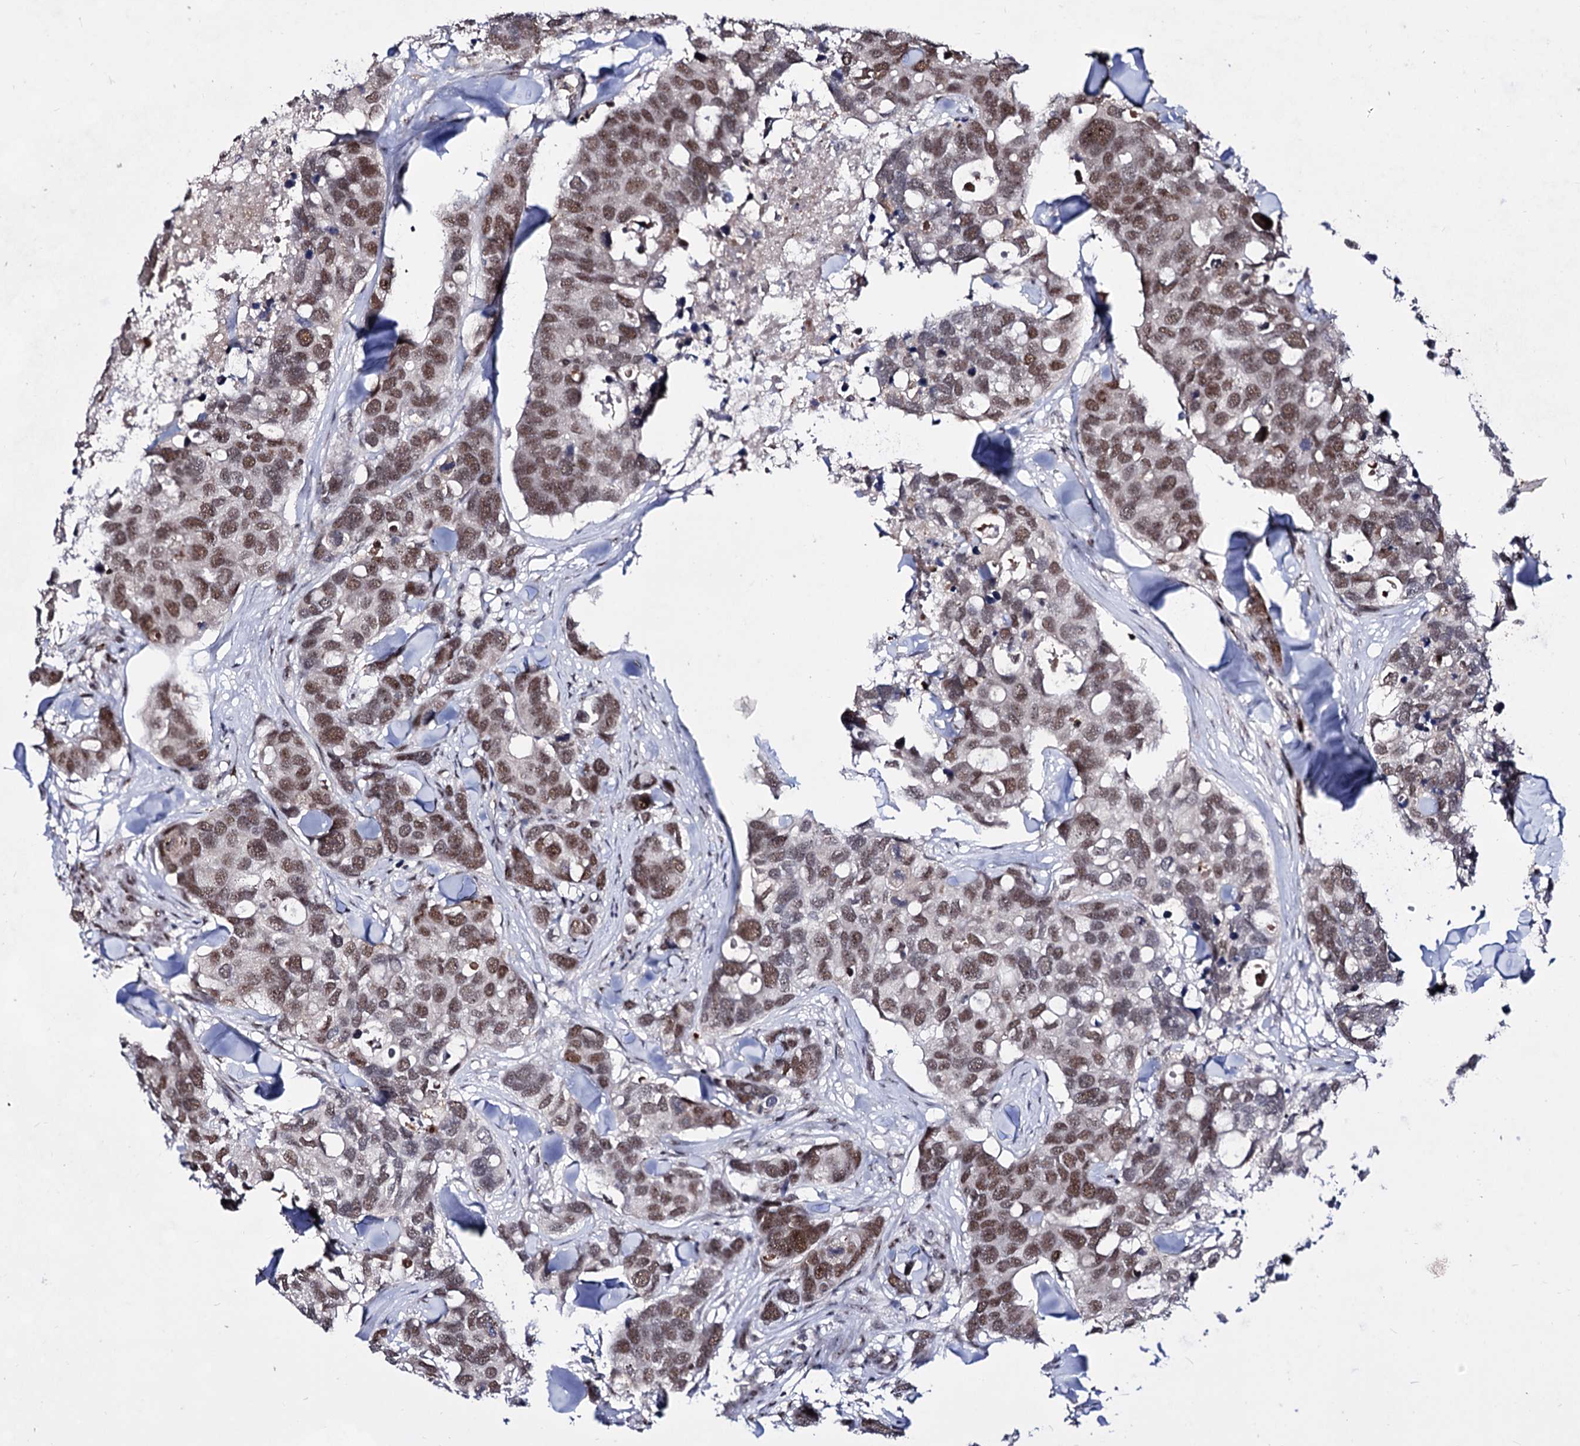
{"staining": {"intensity": "moderate", "quantity": ">75%", "location": "nuclear"}, "tissue": "breast cancer", "cell_type": "Tumor cells", "image_type": "cancer", "snomed": [{"axis": "morphology", "description": "Duct carcinoma"}, {"axis": "topography", "description": "Breast"}], "caption": "Immunohistochemistry micrograph of human breast intraductal carcinoma stained for a protein (brown), which reveals medium levels of moderate nuclear staining in about >75% of tumor cells.", "gene": "EXOSC10", "patient": {"sex": "female", "age": 83}}